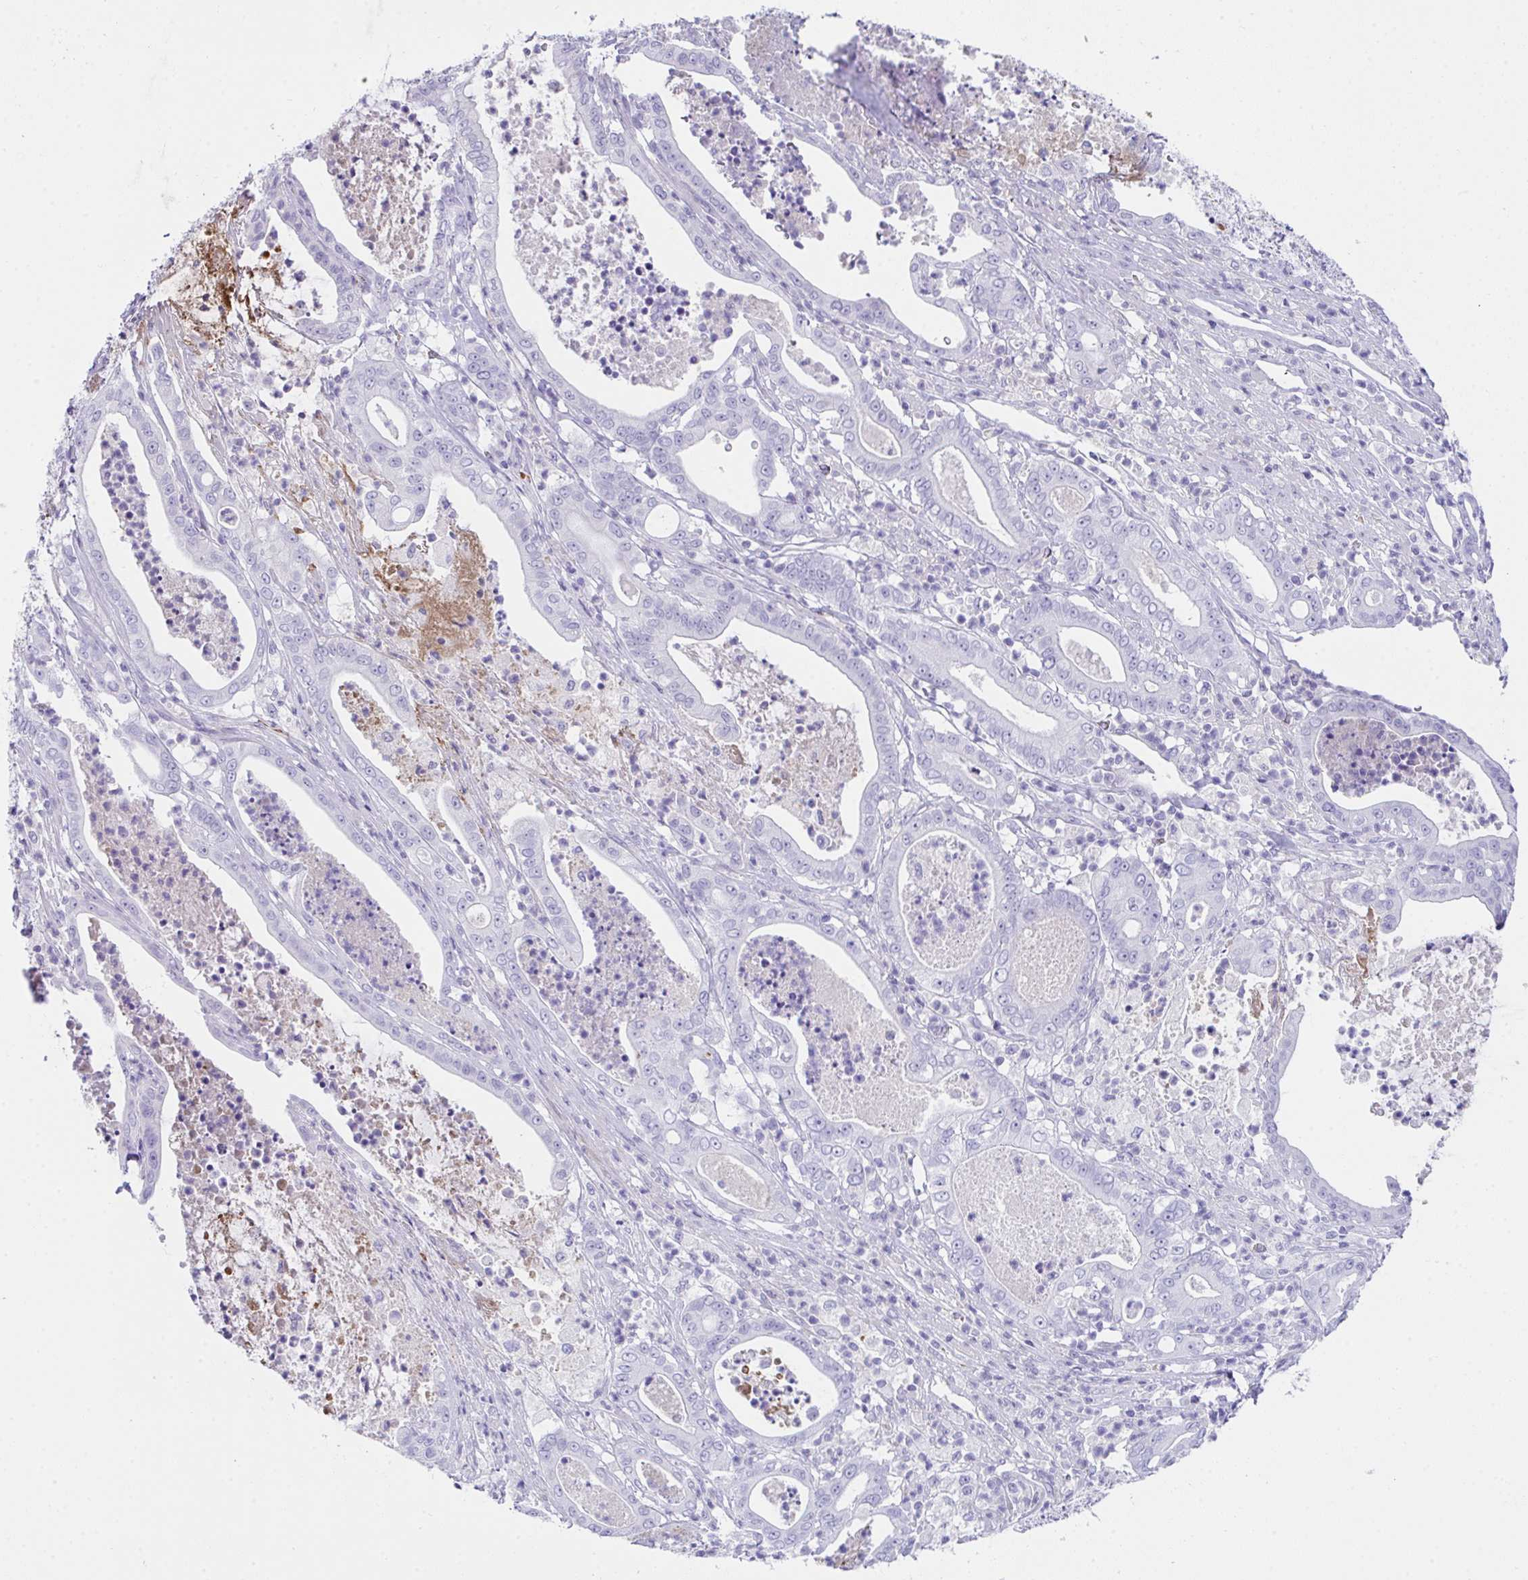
{"staining": {"intensity": "negative", "quantity": "none", "location": "none"}, "tissue": "pancreatic cancer", "cell_type": "Tumor cells", "image_type": "cancer", "snomed": [{"axis": "morphology", "description": "Adenocarcinoma, NOS"}, {"axis": "topography", "description": "Pancreas"}], "caption": "Pancreatic adenocarcinoma was stained to show a protein in brown. There is no significant expression in tumor cells.", "gene": "KMT2E", "patient": {"sex": "male", "age": 71}}